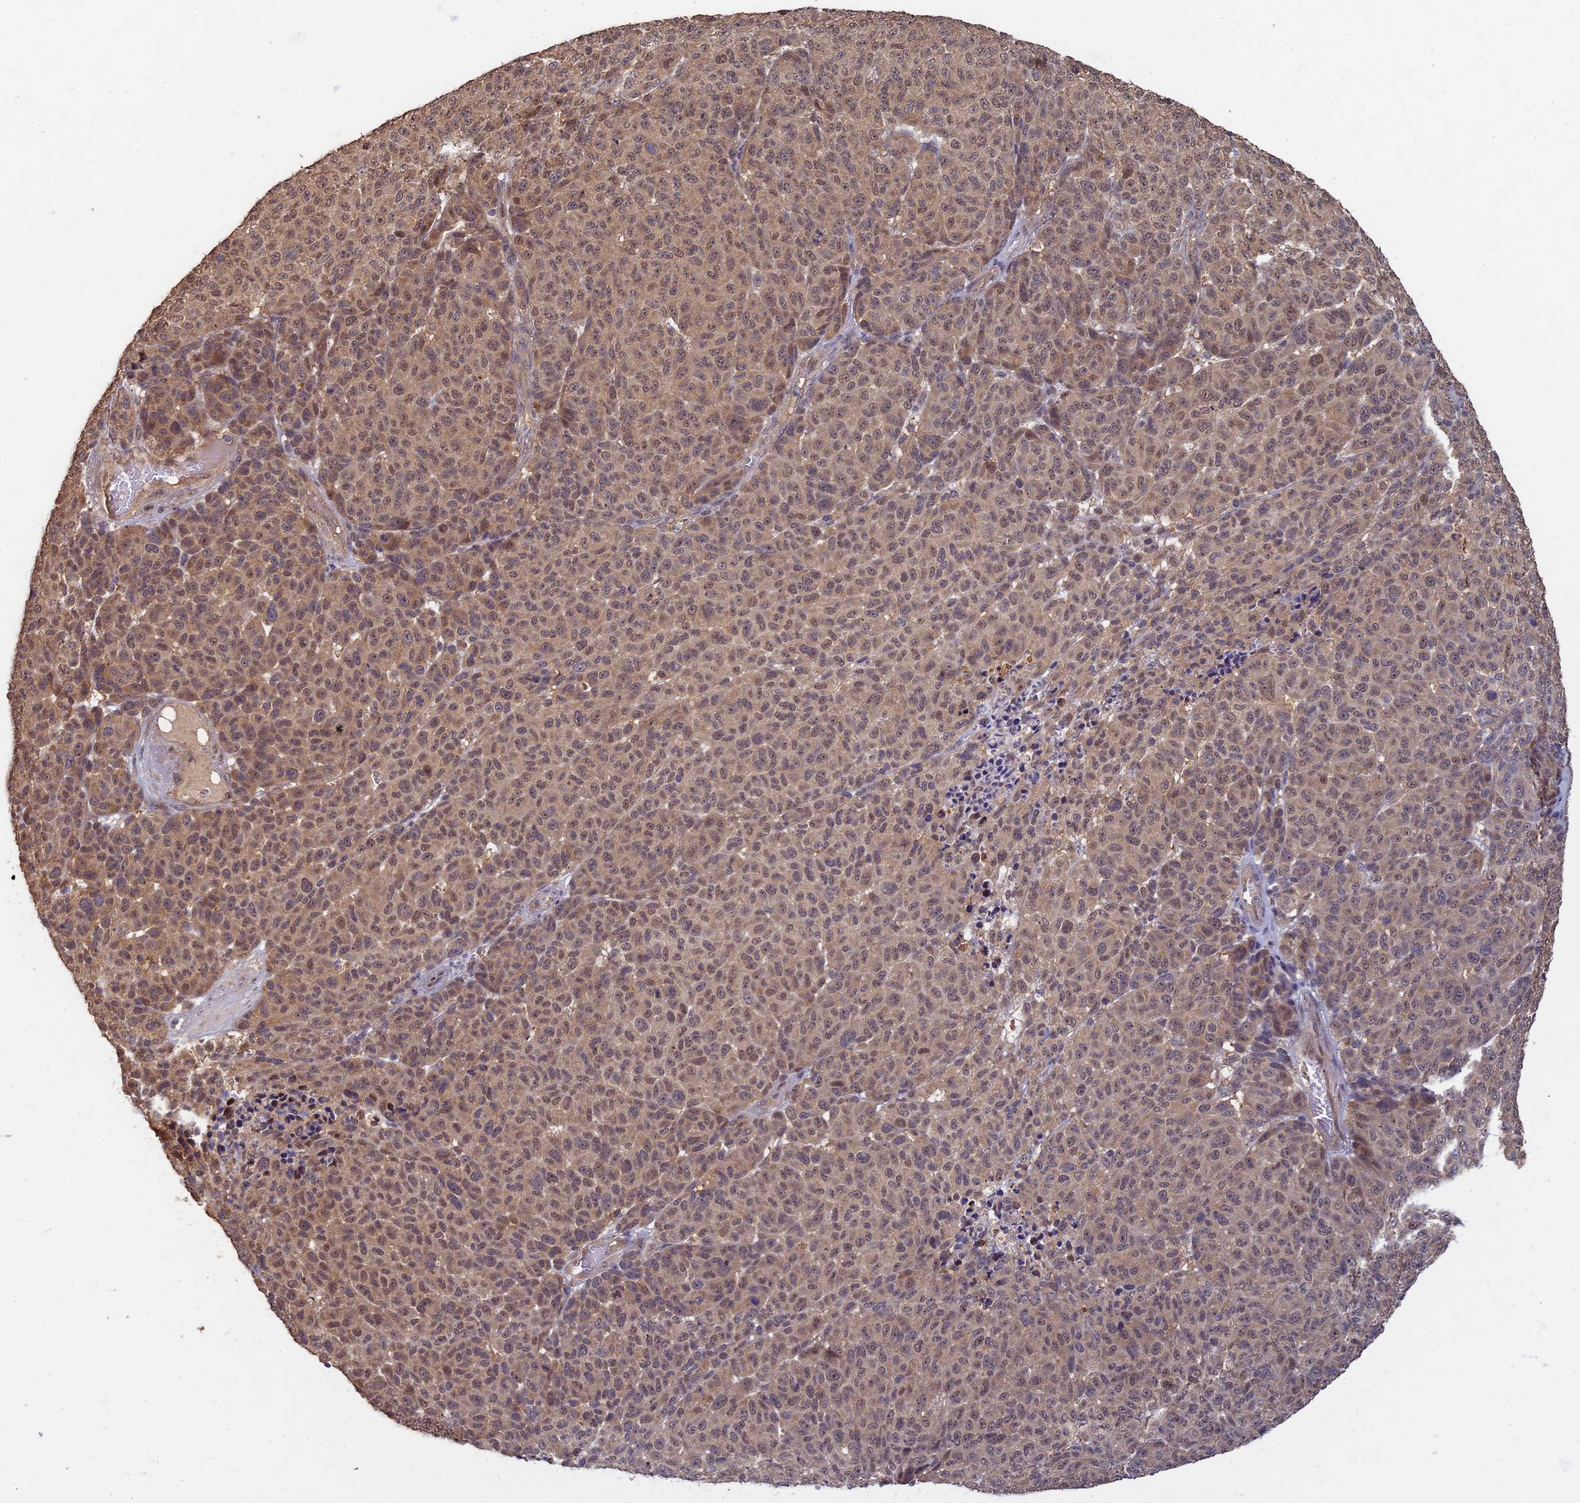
{"staining": {"intensity": "moderate", "quantity": "25%-75%", "location": "nuclear"}, "tissue": "melanoma", "cell_type": "Tumor cells", "image_type": "cancer", "snomed": [{"axis": "morphology", "description": "Malignant melanoma, NOS"}, {"axis": "topography", "description": "Skin"}], "caption": "IHC (DAB) staining of human melanoma reveals moderate nuclear protein positivity in about 25%-75% of tumor cells.", "gene": "RSPH3", "patient": {"sex": "male", "age": 49}}